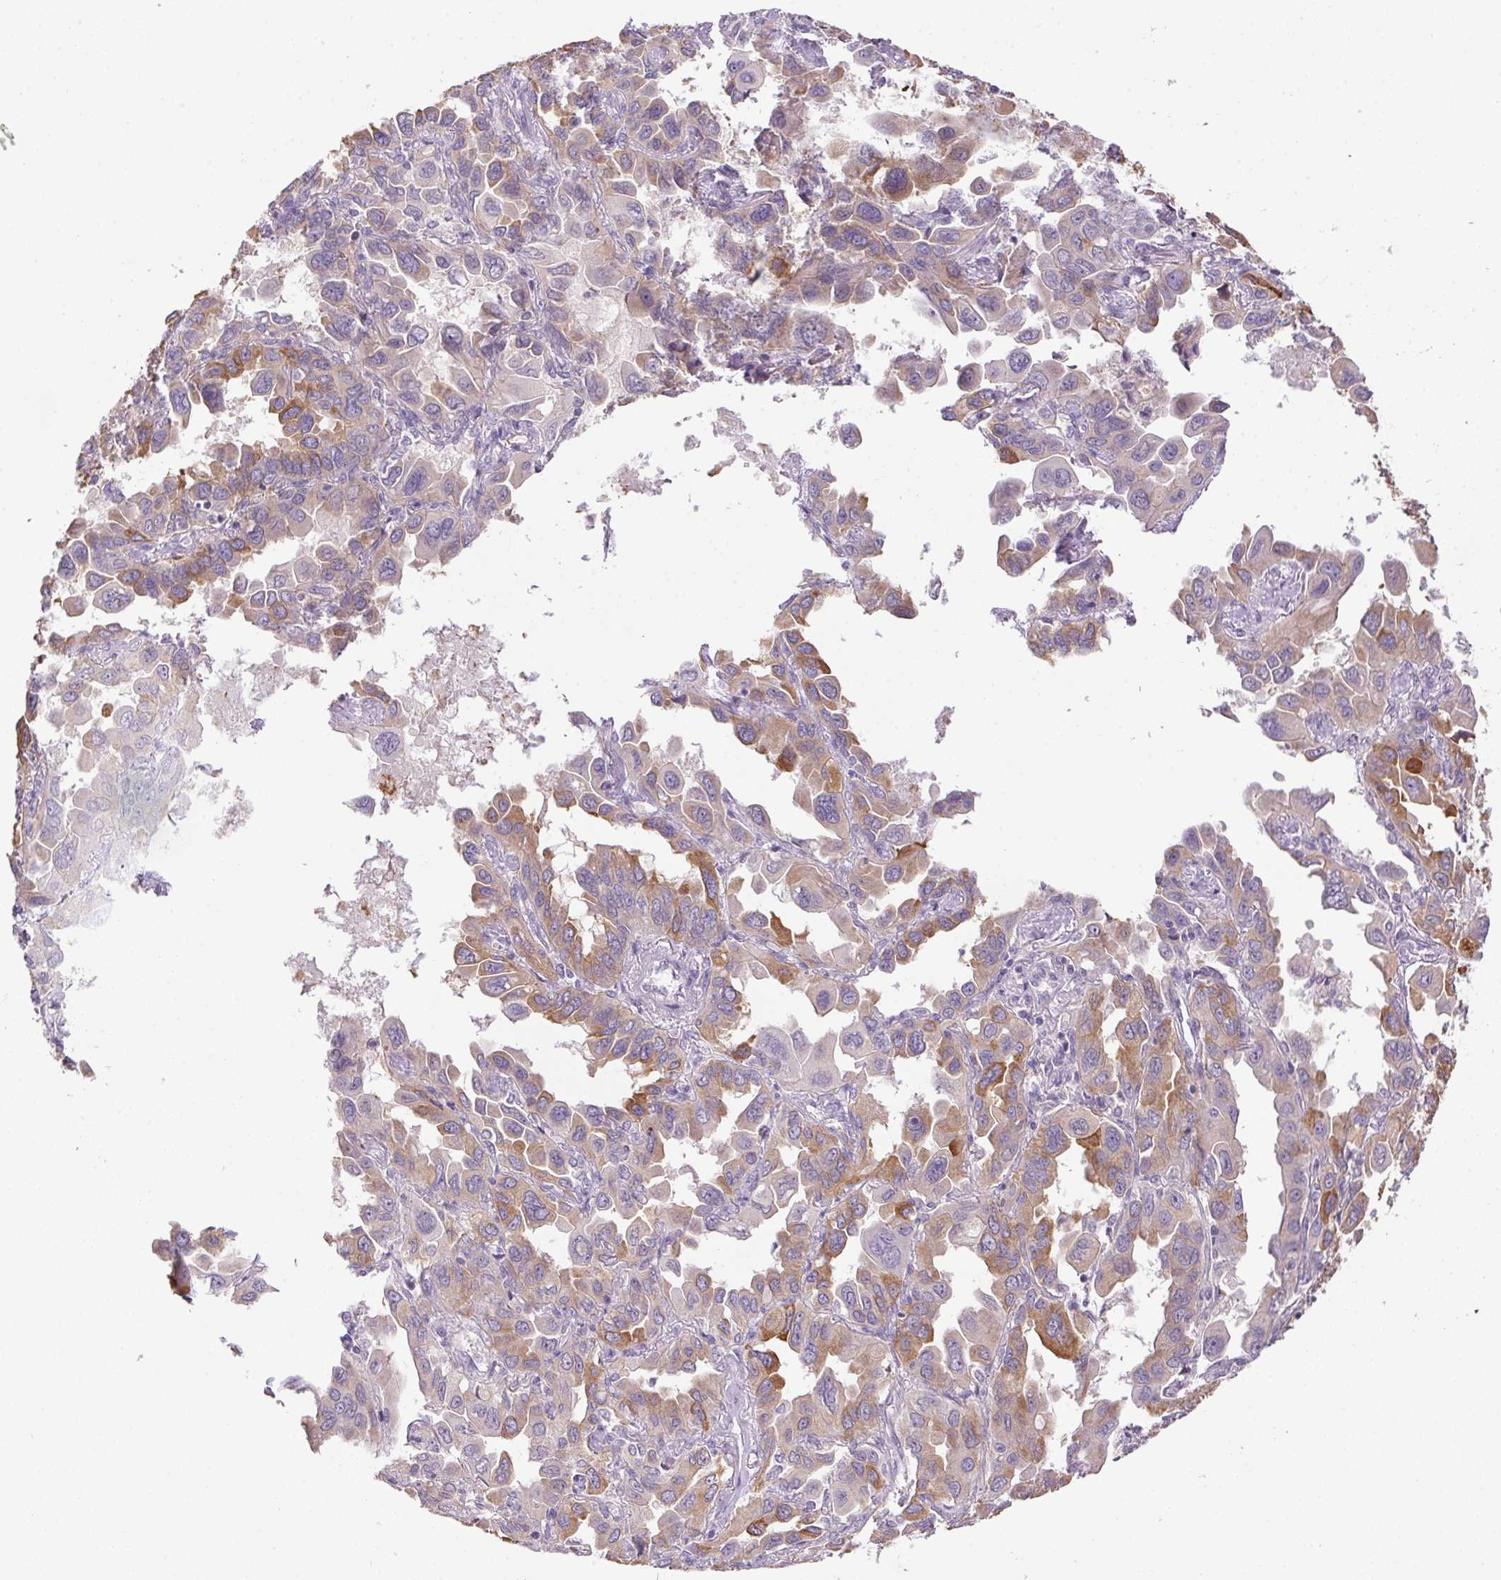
{"staining": {"intensity": "weak", "quantity": ">75%", "location": "cytoplasmic/membranous"}, "tissue": "lung cancer", "cell_type": "Tumor cells", "image_type": "cancer", "snomed": [{"axis": "morphology", "description": "Adenocarcinoma, NOS"}, {"axis": "topography", "description": "Lung"}], "caption": "IHC (DAB (3,3'-diaminobenzidine)) staining of lung cancer demonstrates weak cytoplasmic/membranous protein positivity in approximately >75% of tumor cells.", "gene": "LRRTM1", "patient": {"sex": "male", "age": 64}}